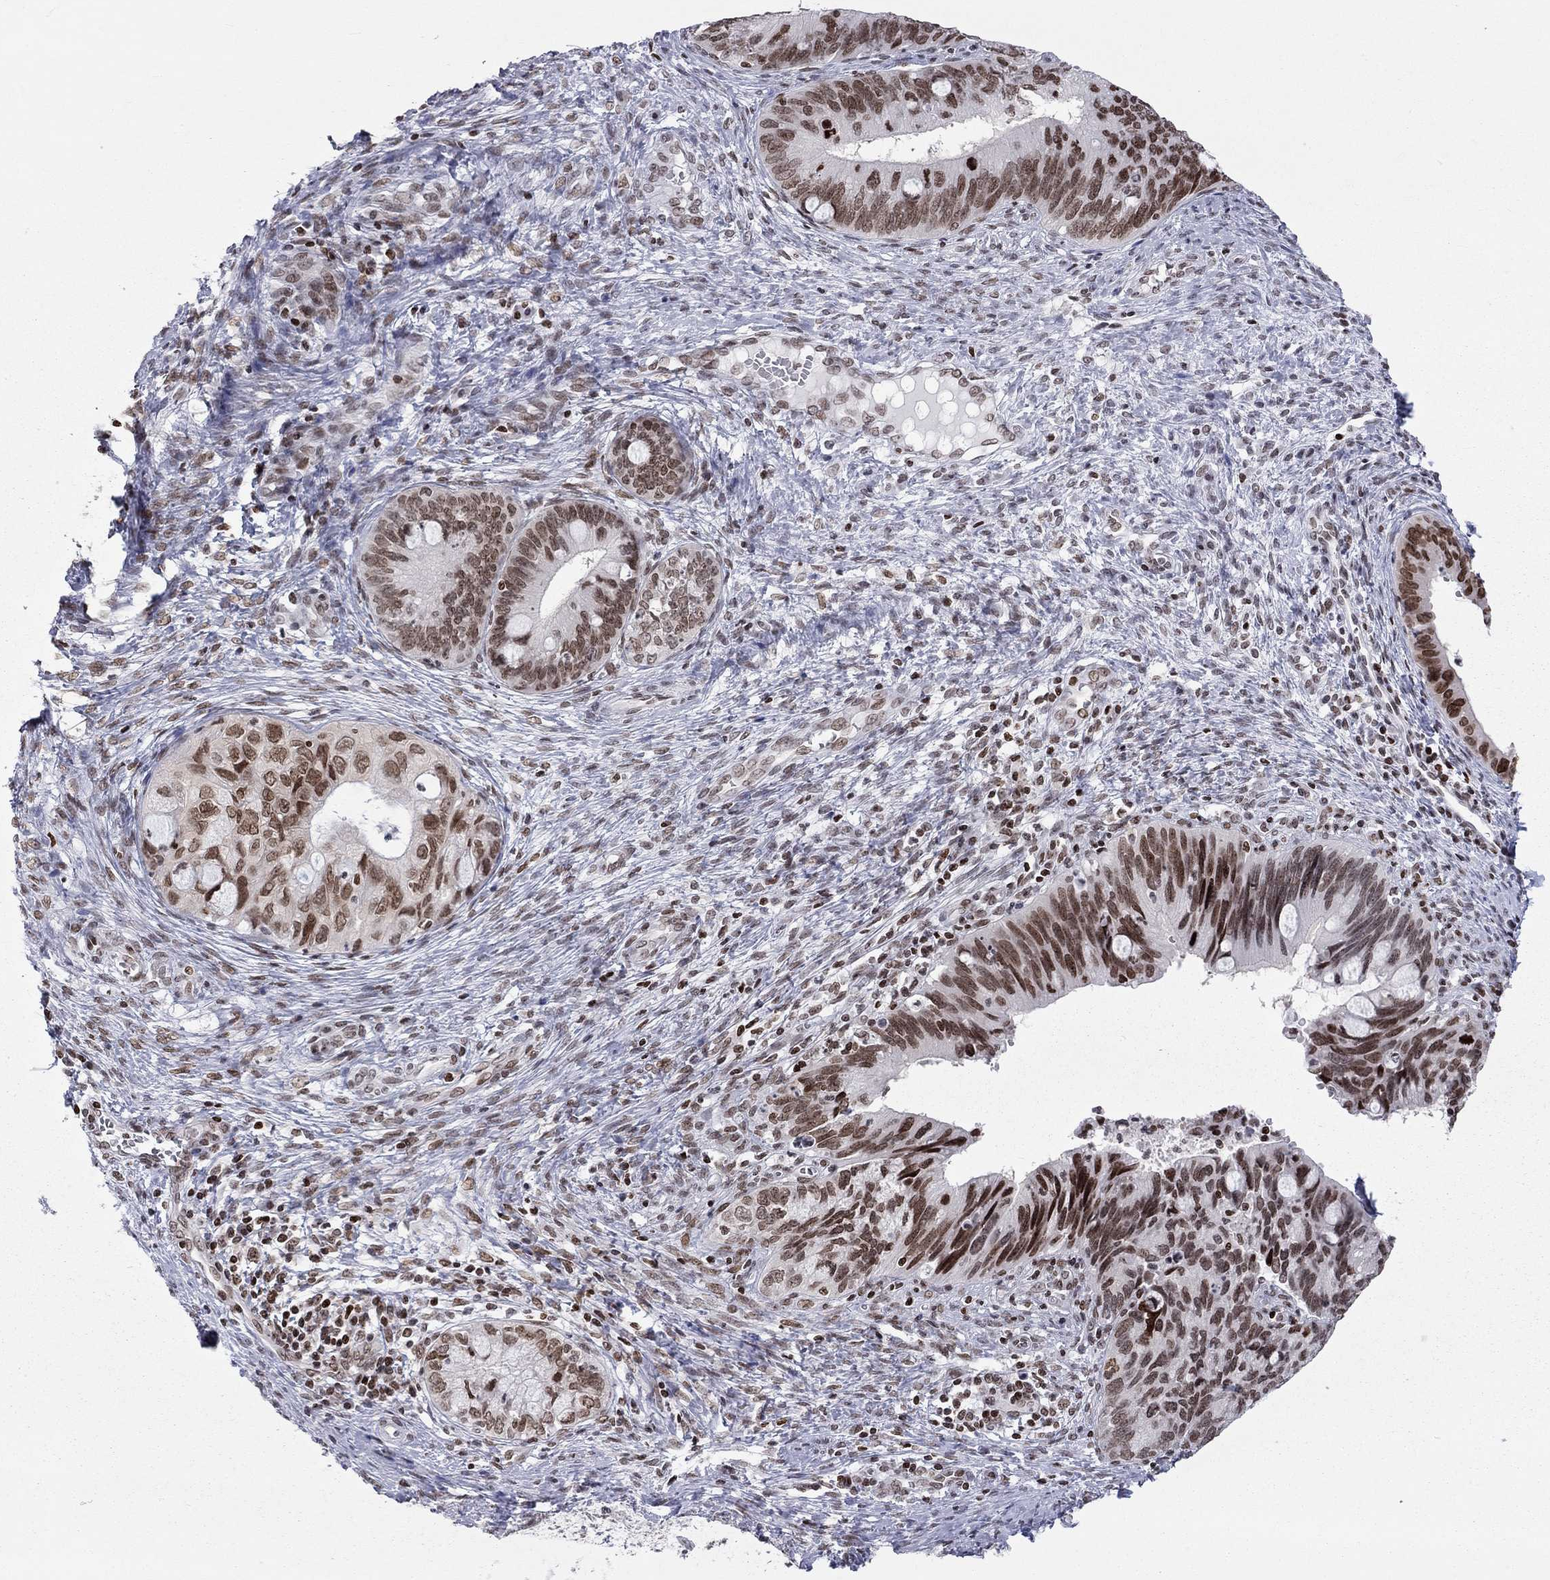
{"staining": {"intensity": "moderate", "quantity": ">75%", "location": "nuclear"}, "tissue": "cervical cancer", "cell_type": "Tumor cells", "image_type": "cancer", "snomed": [{"axis": "morphology", "description": "Adenocarcinoma, NOS"}, {"axis": "topography", "description": "Cervix"}], "caption": "Cervical cancer (adenocarcinoma) stained with immunohistochemistry (IHC) demonstrates moderate nuclear expression in about >75% of tumor cells.", "gene": "H2AX", "patient": {"sex": "female", "age": 42}}